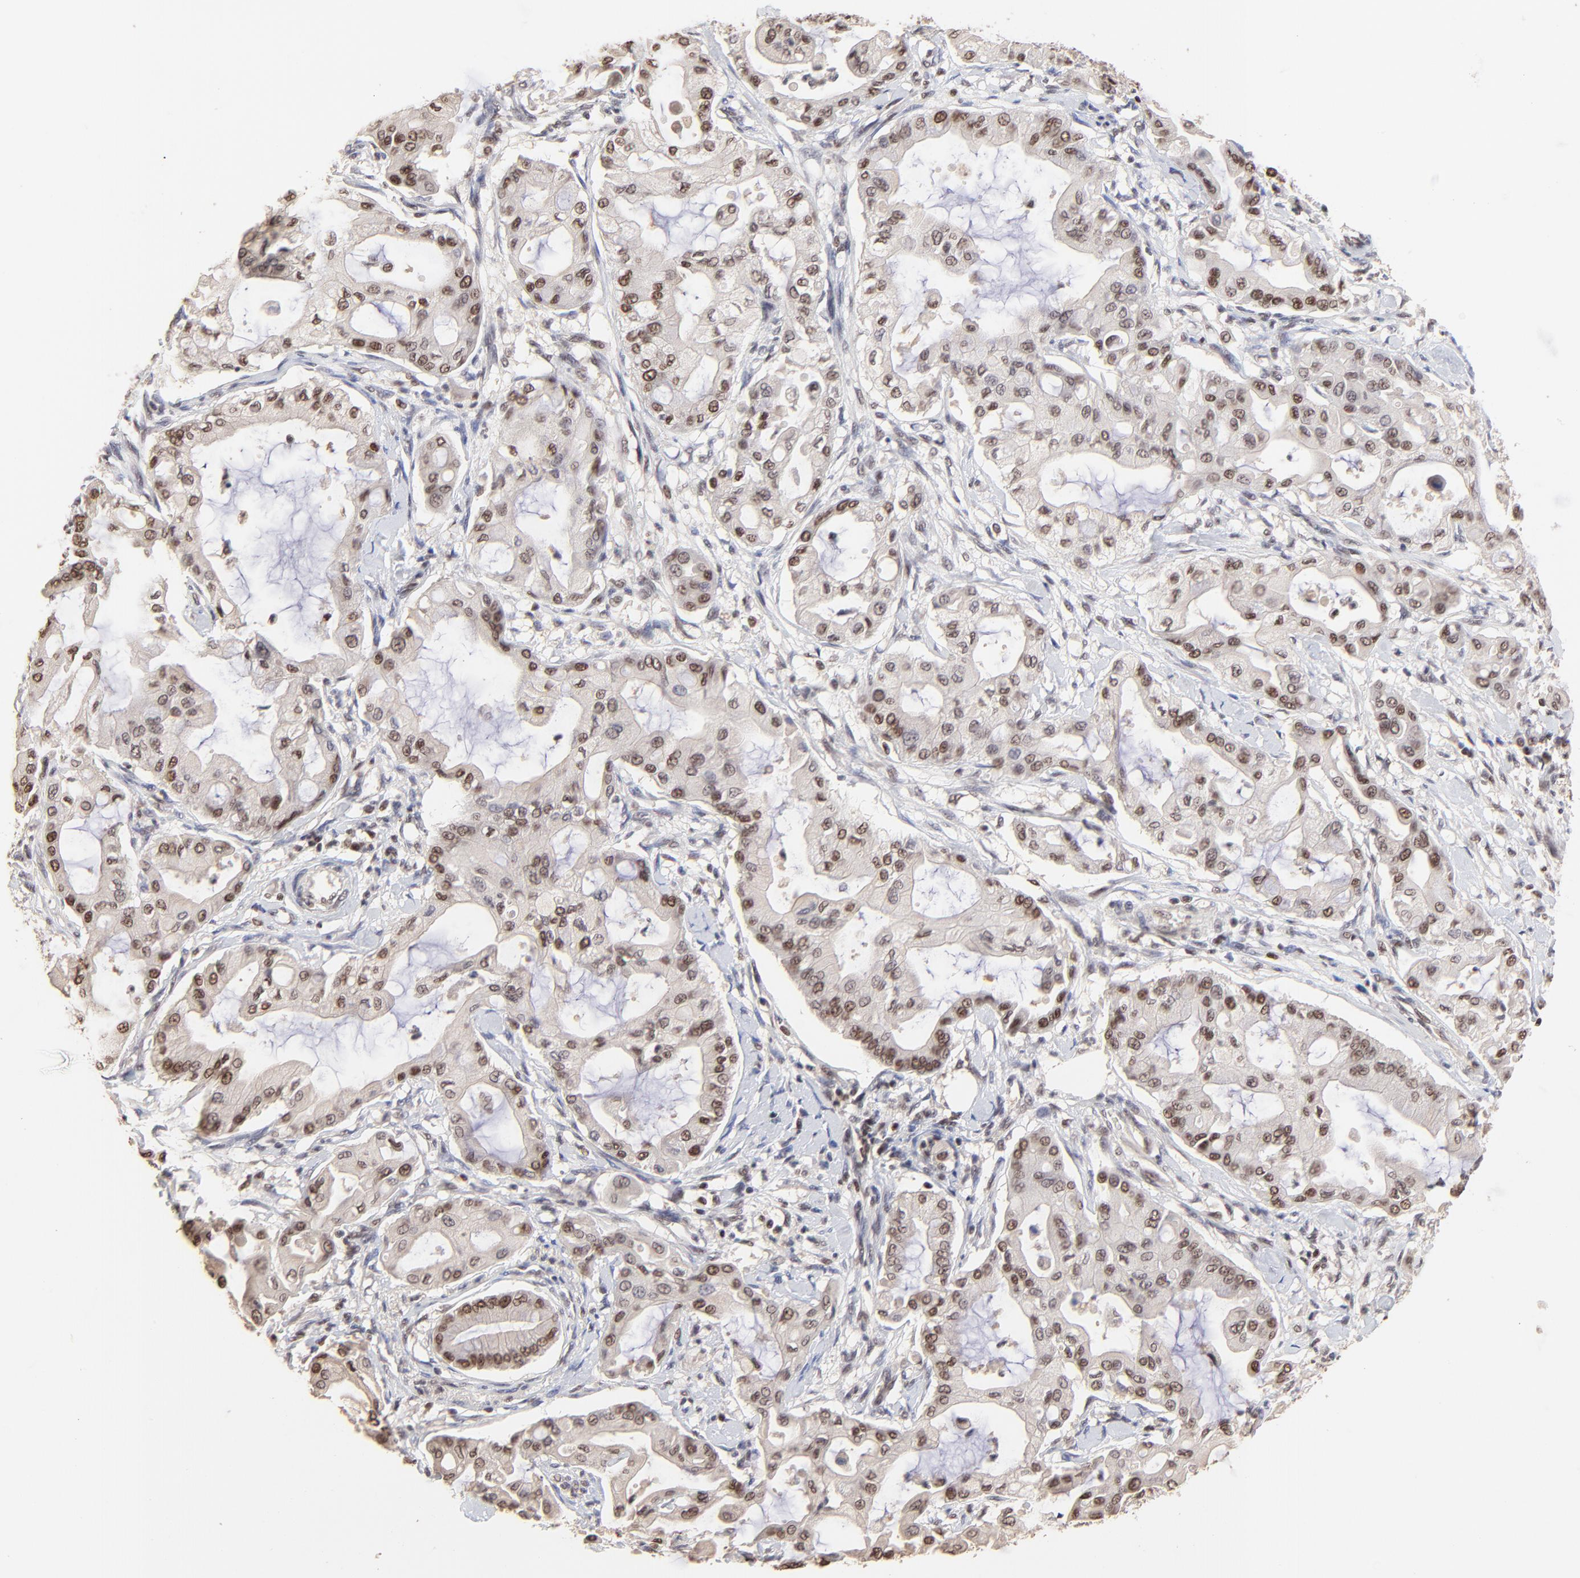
{"staining": {"intensity": "moderate", "quantity": "25%-75%", "location": "nuclear"}, "tissue": "pancreatic cancer", "cell_type": "Tumor cells", "image_type": "cancer", "snomed": [{"axis": "morphology", "description": "Adenocarcinoma, NOS"}, {"axis": "morphology", "description": "Adenocarcinoma, metastatic, NOS"}, {"axis": "topography", "description": "Lymph node"}, {"axis": "topography", "description": "Pancreas"}, {"axis": "topography", "description": "Duodenum"}], "caption": "This histopathology image demonstrates IHC staining of human metastatic adenocarcinoma (pancreatic), with medium moderate nuclear expression in about 25%-75% of tumor cells.", "gene": "DSN1", "patient": {"sex": "female", "age": 64}}